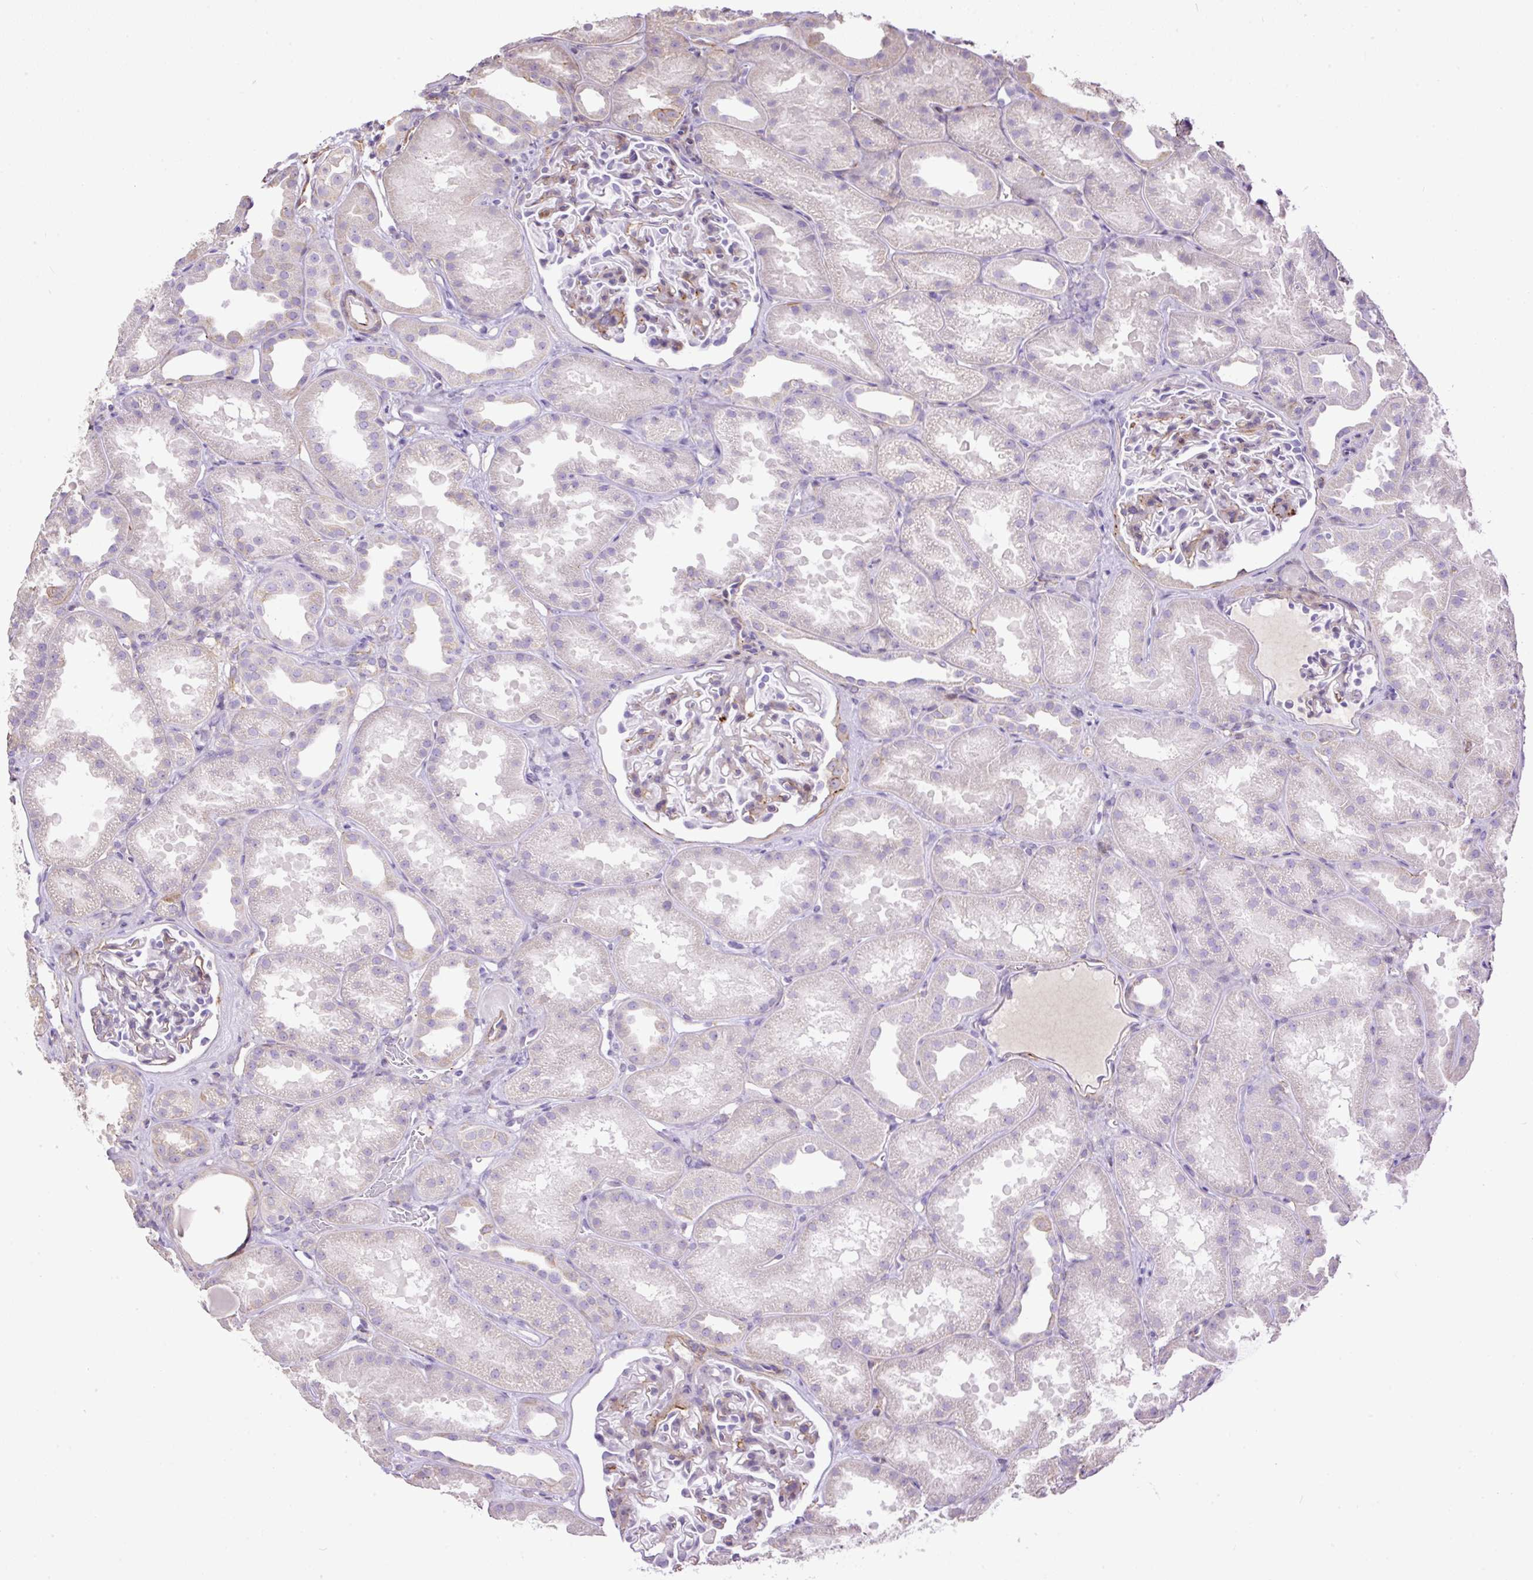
{"staining": {"intensity": "negative", "quantity": "none", "location": "none"}, "tissue": "kidney", "cell_type": "Cells in glomeruli", "image_type": "normal", "snomed": [{"axis": "morphology", "description": "Normal tissue, NOS"}, {"axis": "topography", "description": "Kidney"}], "caption": "Immunohistochemical staining of benign human kidney reveals no significant positivity in cells in glomeruli.", "gene": "MAGEB16", "patient": {"sex": "male", "age": 61}}